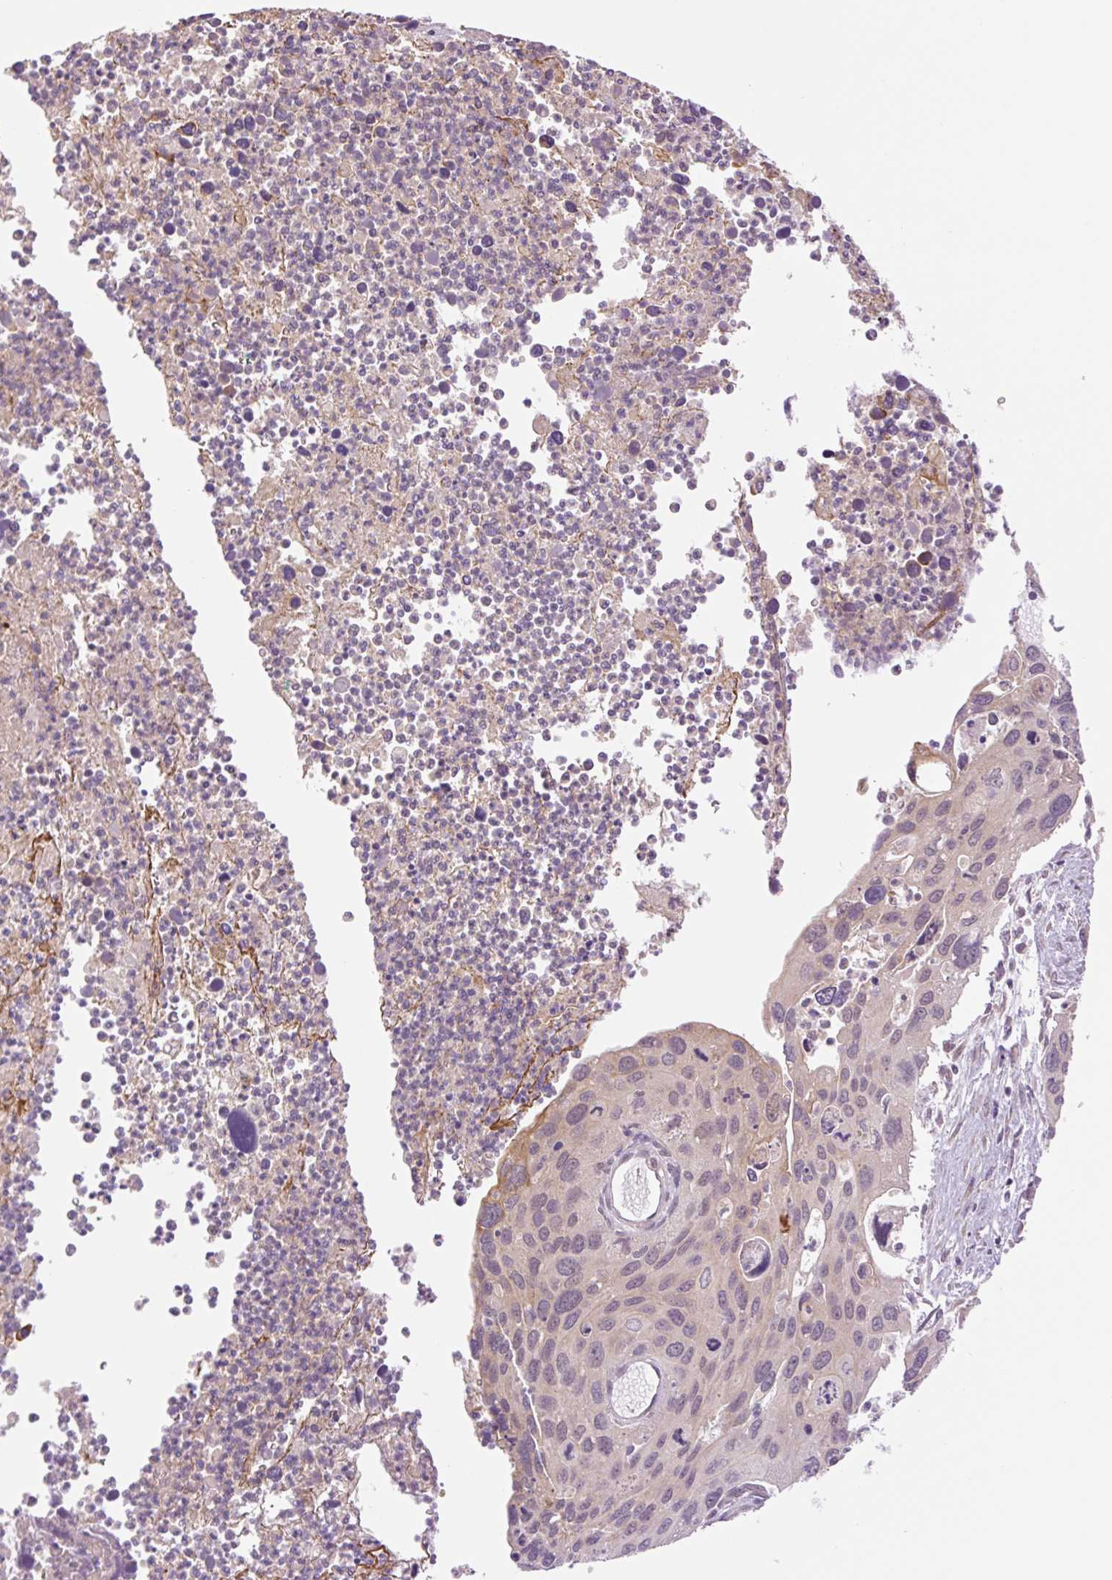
{"staining": {"intensity": "negative", "quantity": "none", "location": "none"}, "tissue": "cervical cancer", "cell_type": "Tumor cells", "image_type": "cancer", "snomed": [{"axis": "morphology", "description": "Squamous cell carcinoma, NOS"}, {"axis": "topography", "description": "Cervix"}], "caption": "IHC image of neoplastic tissue: human cervical cancer stained with DAB exhibits no significant protein staining in tumor cells. (Immunohistochemistry, brightfield microscopy, high magnification).", "gene": "YJU2B", "patient": {"sex": "female", "age": 55}}